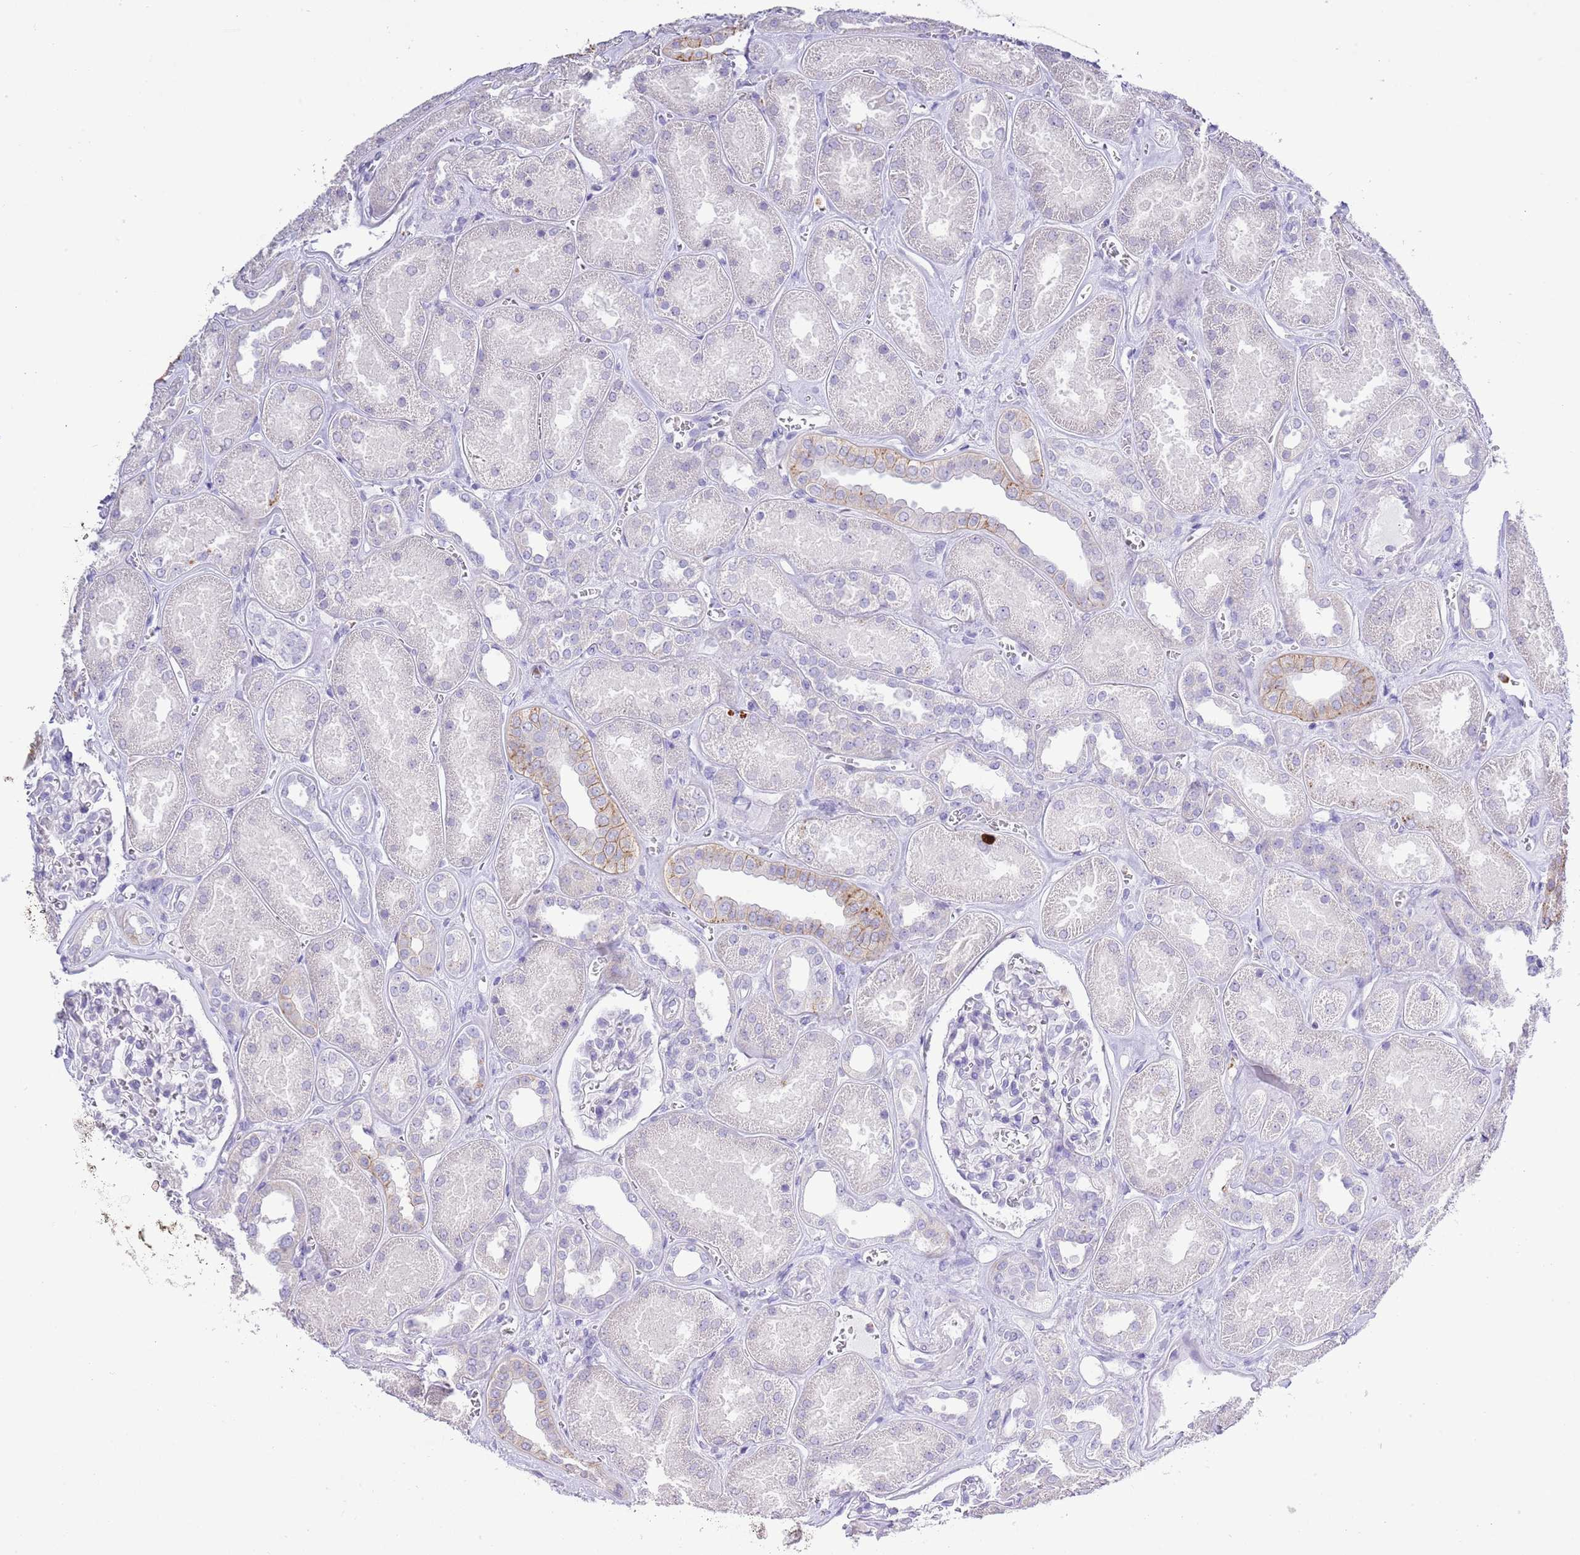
{"staining": {"intensity": "negative", "quantity": "none", "location": "none"}, "tissue": "kidney", "cell_type": "Cells in glomeruli", "image_type": "normal", "snomed": [{"axis": "morphology", "description": "Normal tissue, NOS"}, {"axis": "morphology", "description": "Adenocarcinoma, NOS"}, {"axis": "topography", "description": "Kidney"}], "caption": "IHC of unremarkable human kidney demonstrates no staining in cells in glomeruli. (DAB (3,3'-diaminobenzidine) immunohistochemistry (IHC) visualized using brightfield microscopy, high magnification).", "gene": "OR2Z1", "patient": {"sex": "female", "age": 68}}